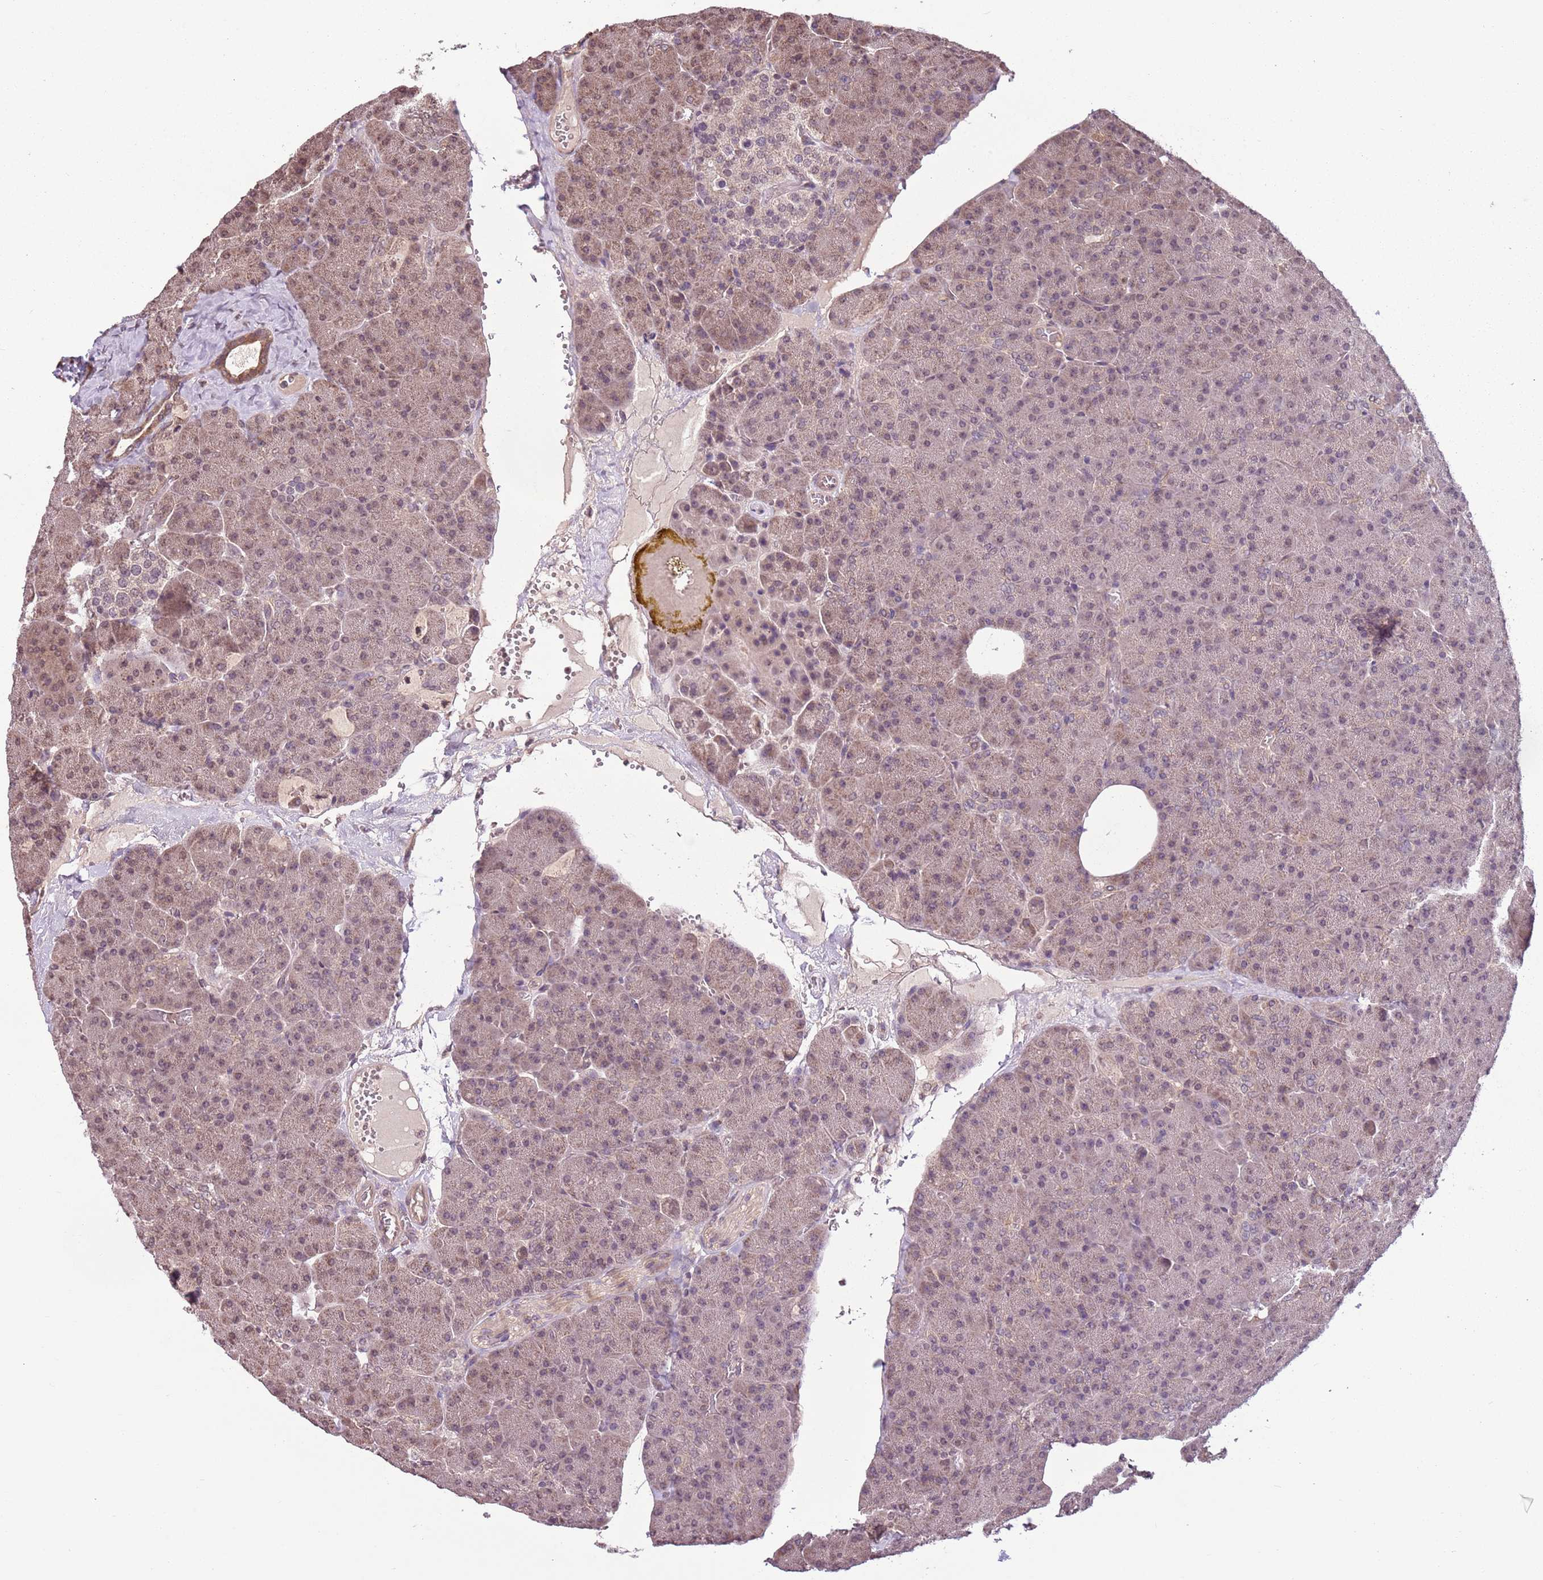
{"staining": {"intensity": "moderate", "quantity": "<25%", "location": "cytoplasmic/membranous,nuclear"}, "tissue": "pancreas", "cell_type": "Exocrine glandular cells", "image_type": "normal", "snomed": [{"axis": "morphology", "description": "Normal tissue, NOS"}, {"axis": "morphology", "description": "Carcinoid, malignant, NOS"}, {"axis": "topography", "description": "Pancreas"}], "caption": "Approximately <25% of exocrine glandular cells in unremarkable human pancreas show moderate cytoplasmic/membranous,nuclear protein positivity as visualized by brown immunohistochemical staining.", "gene": "CAPN9", "patient": {"sex": "female", "age": 35}}